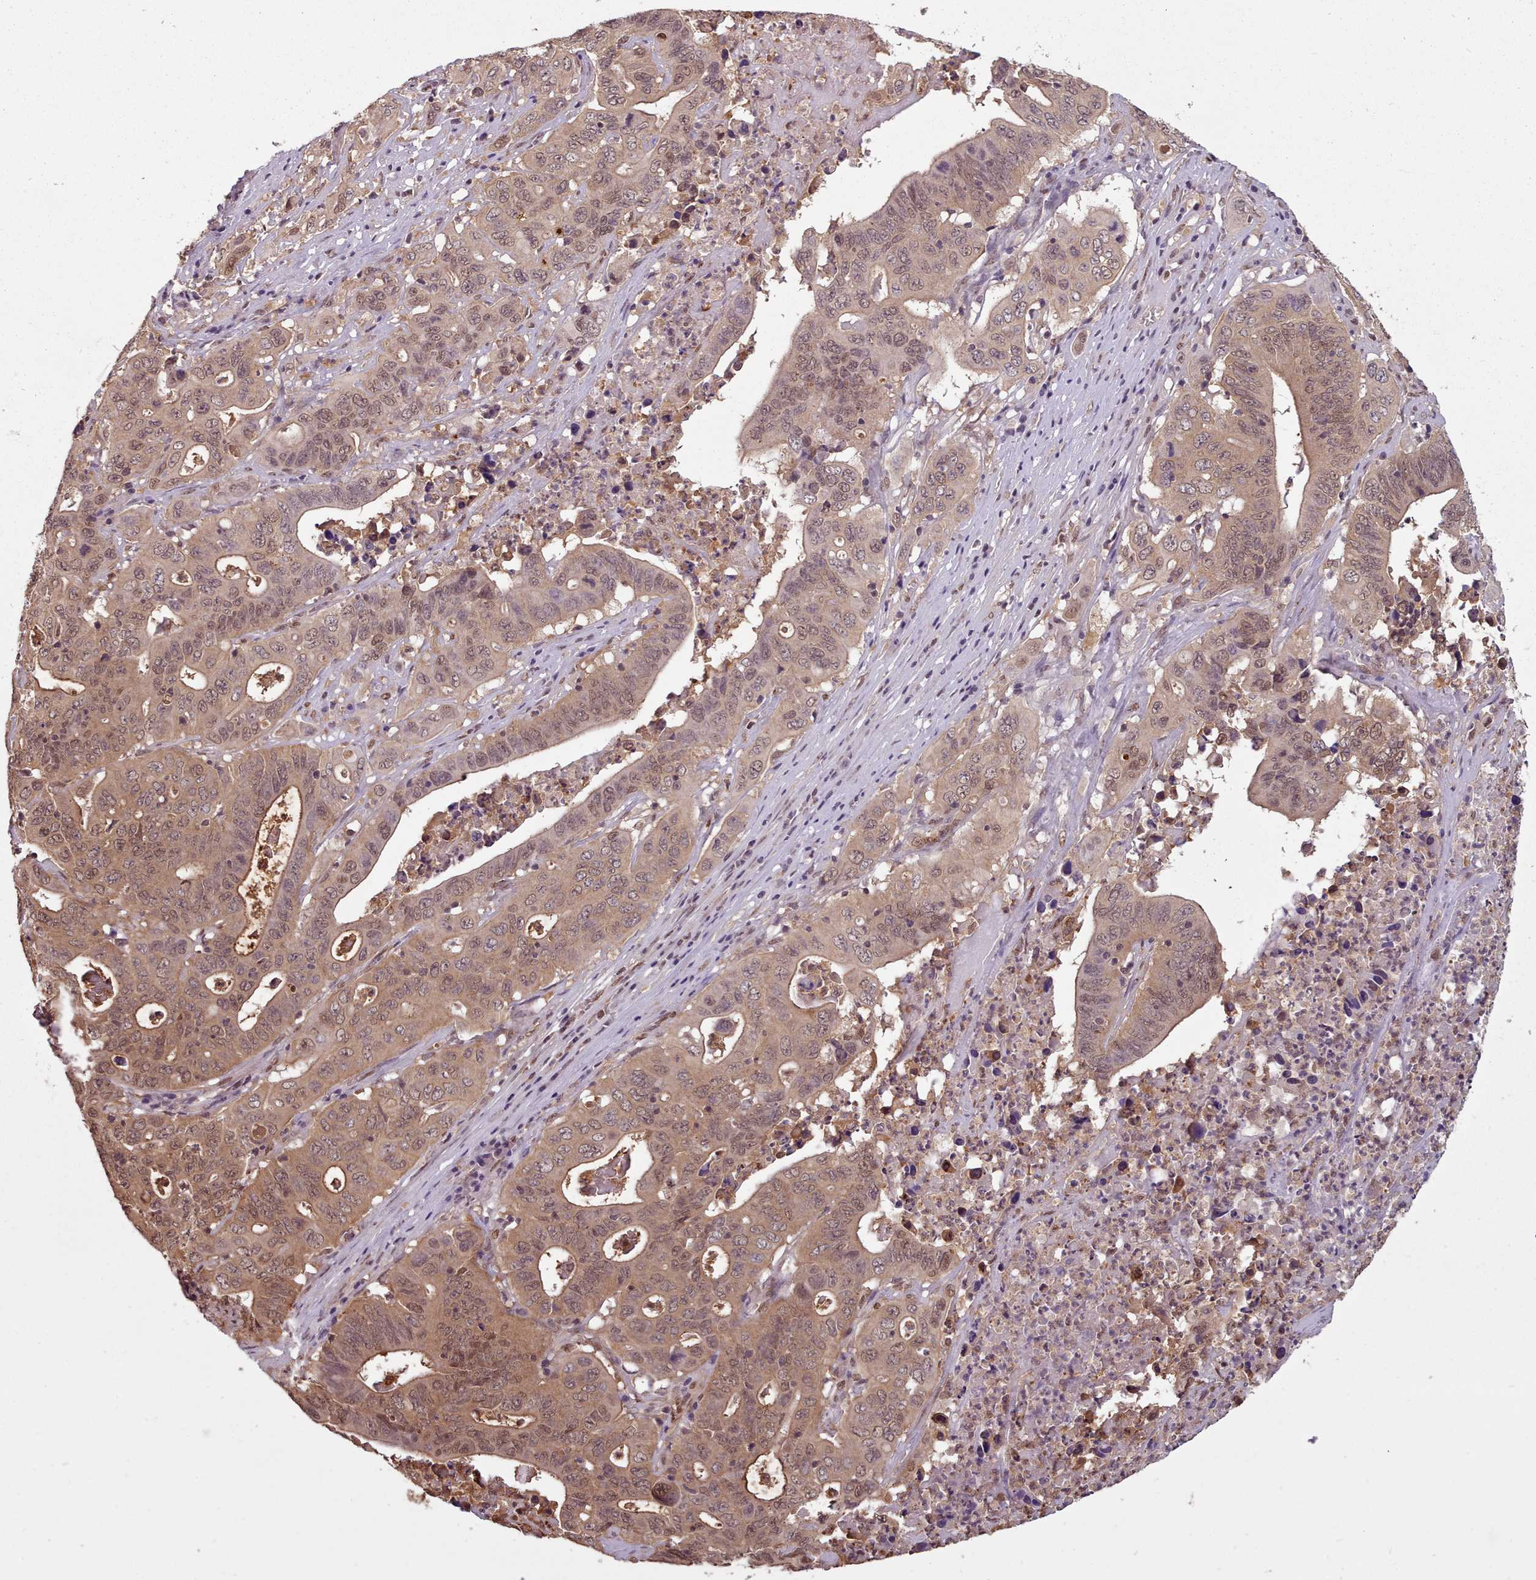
{"staining": {"intensity": "moderate", "quantity": ">75%", "location": "cytoplasmic/membranous,nuclear"}, "tissue": "lung cancer", "cell_type": "Tumor cells", "image_type": "cancer", "snomed": [{"axis": "morphology", "description": "Adenocarcinoma, NOS"}, {"axis": "topography", "description": "Lung"}], "caption": "Lung cancer (adenocarcinoma) was stained to show a protein in brown. There is medium levels of moderate cytoplasmic/membranous and nuclear expression in about >75% of tumor cells.", "gene": "RPS27A", "patient": {"sex": "female", "age": 60}}